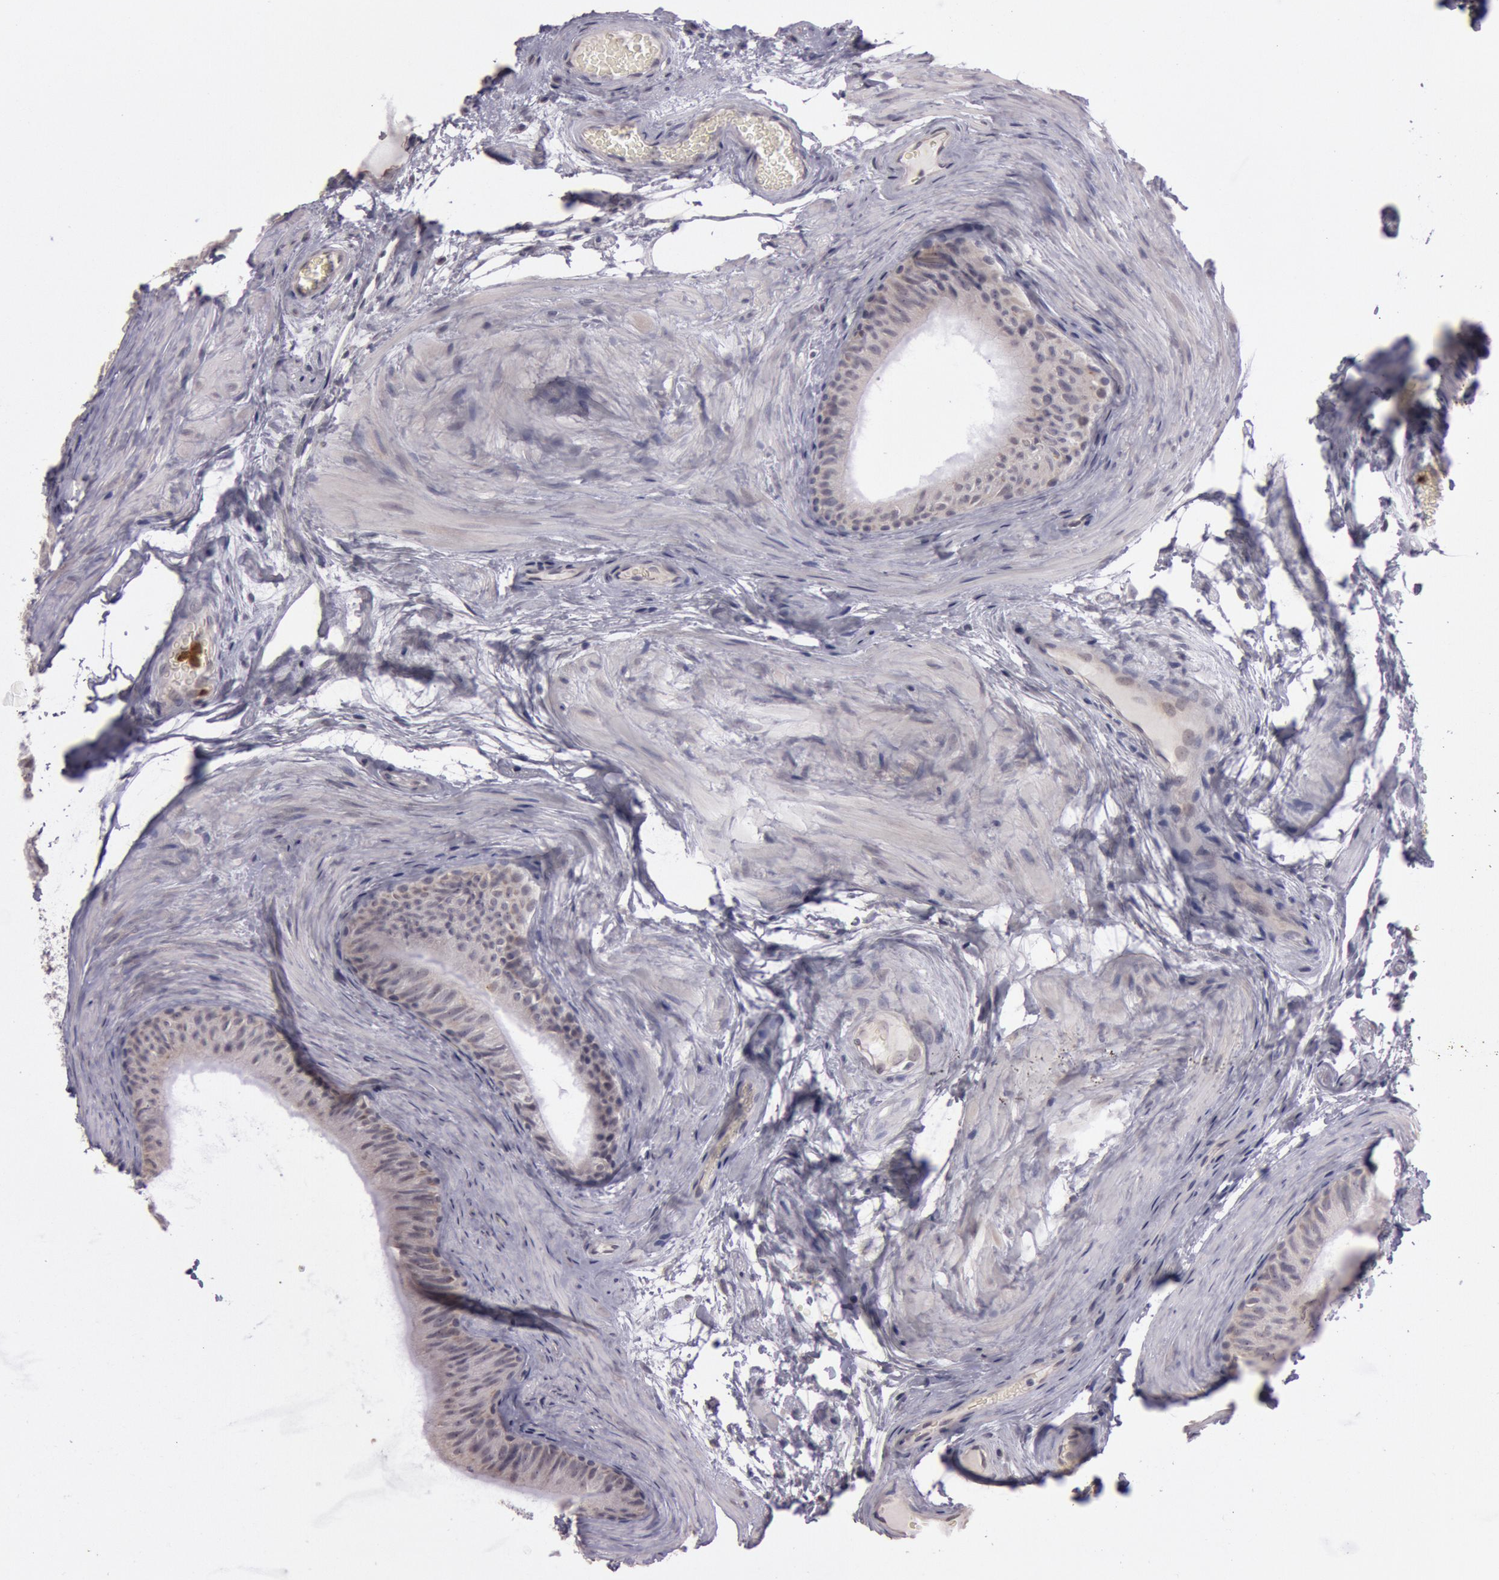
{"staining": {"intensity": "negative", "quantity": "none", "location": "none"}, "tissue": "epididymis", "cell_type": "Glandular cells", "image_type": "normal", "snomed": [{"axis": "morphology", "description": "Normal tissue, NOS"}, {"axis": "topography", "description": "Testis"}, {"axis": "topography", "description": "Epididymis"}], "caption": "Immunohistochemical staining of normal human epididymis shows no significant expression in glandular cells.", "gene": "KDM6A", "patient": {"sex": "male", "age": 36}}